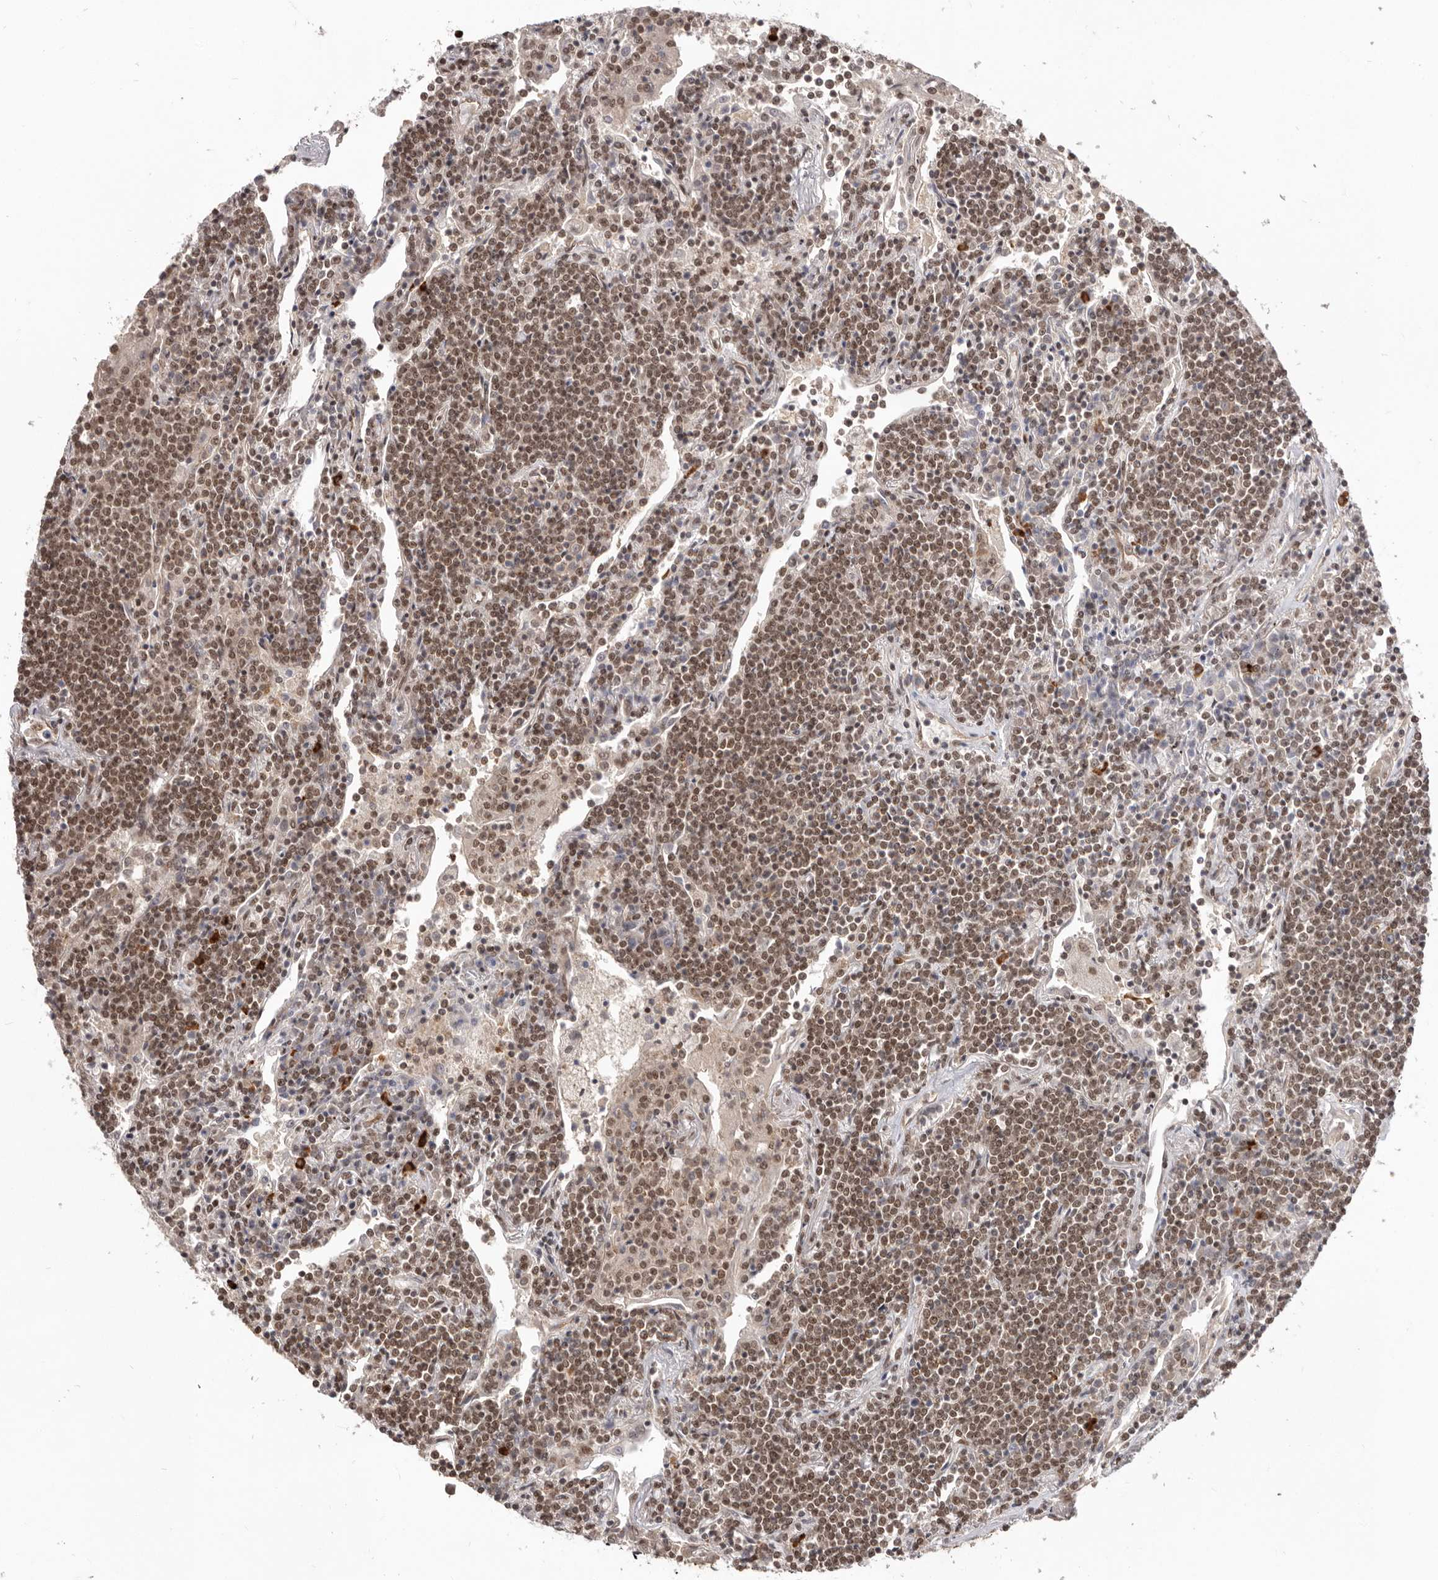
{"staining": {"intensity": "moderate", "quantity": ">75%", "location": "nuclear"}, "tissue": "lymphoma", "cell_type": "Tumor cells", "image_type": "cancer", "snomed": [{"axis": "morphology", "description": "Malignant lymphoma, non-Hodgkin's type, Low grade"}, {"axis": "topography", "description": "Lung"}], "caption": "A medium amount of moderate nuclear positivity is present in approximately >75% of tumor cells in lymphoma tissue.", "gene": "CHTOP", "patient": {"sex": "female", "age": 71}}